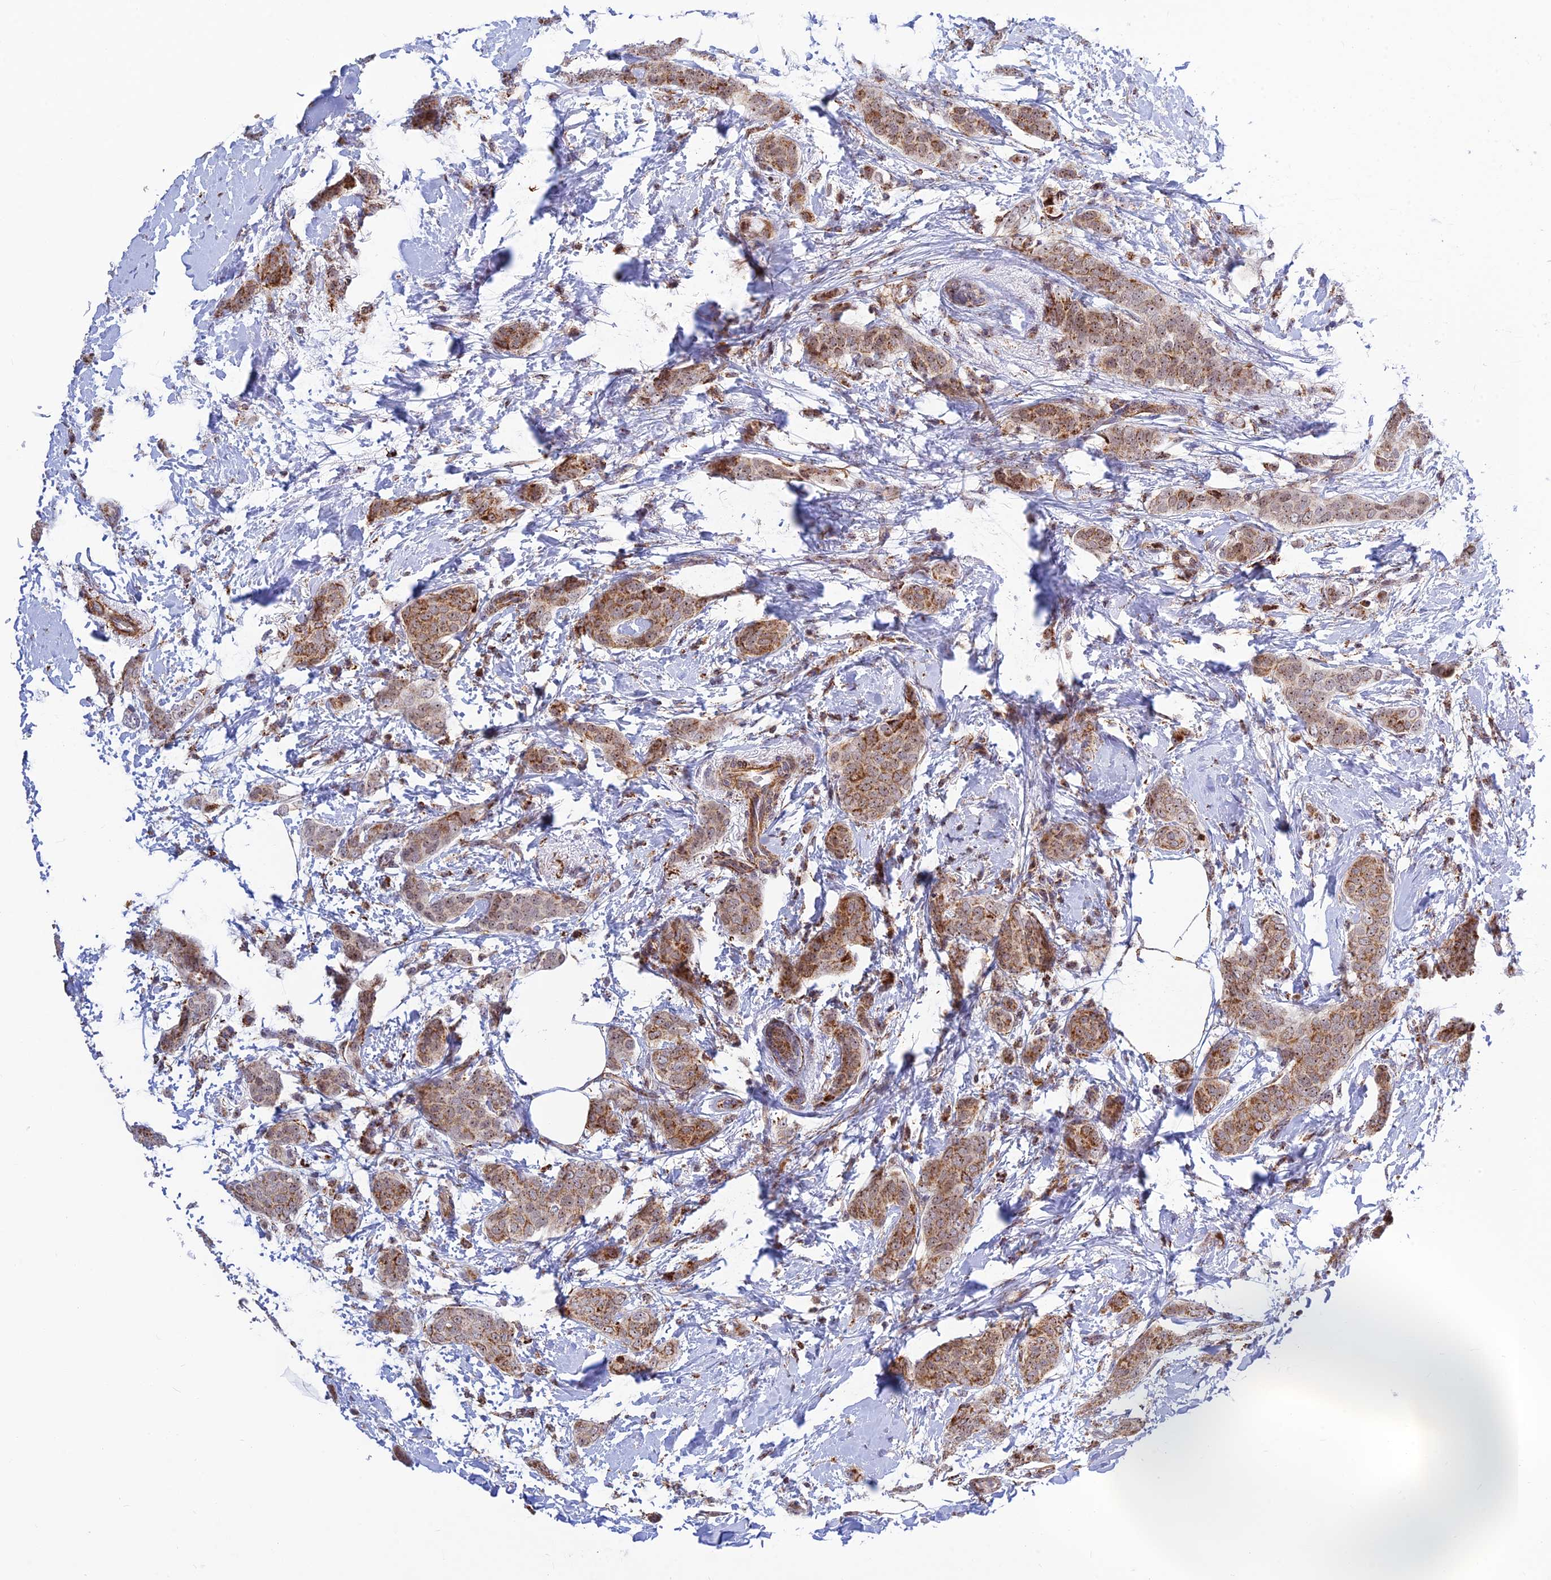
{"staining": {"intensity": "moderate", "quantity": "25%-75%", "location": "cytoplasmic/membranous"}, "tissue": "breast cancer", "cell_type": "Tumor cells", "image_type": "cancer", "snomed": [{"axis": "morphology", "description": "Duct carcinoma"}, {"axis": "topography", "description": "Breast"}], "caption": "A micrograph of breast intraductal carcinoma stained for a protein displays moderate cytoplasmic/membranous brown staining in tumor cells. (DAB IHC, brown staining for protein, blue staining for nuclei).", "gene": "POLR1G", "patient": {"sex": "female", "age": 72}}